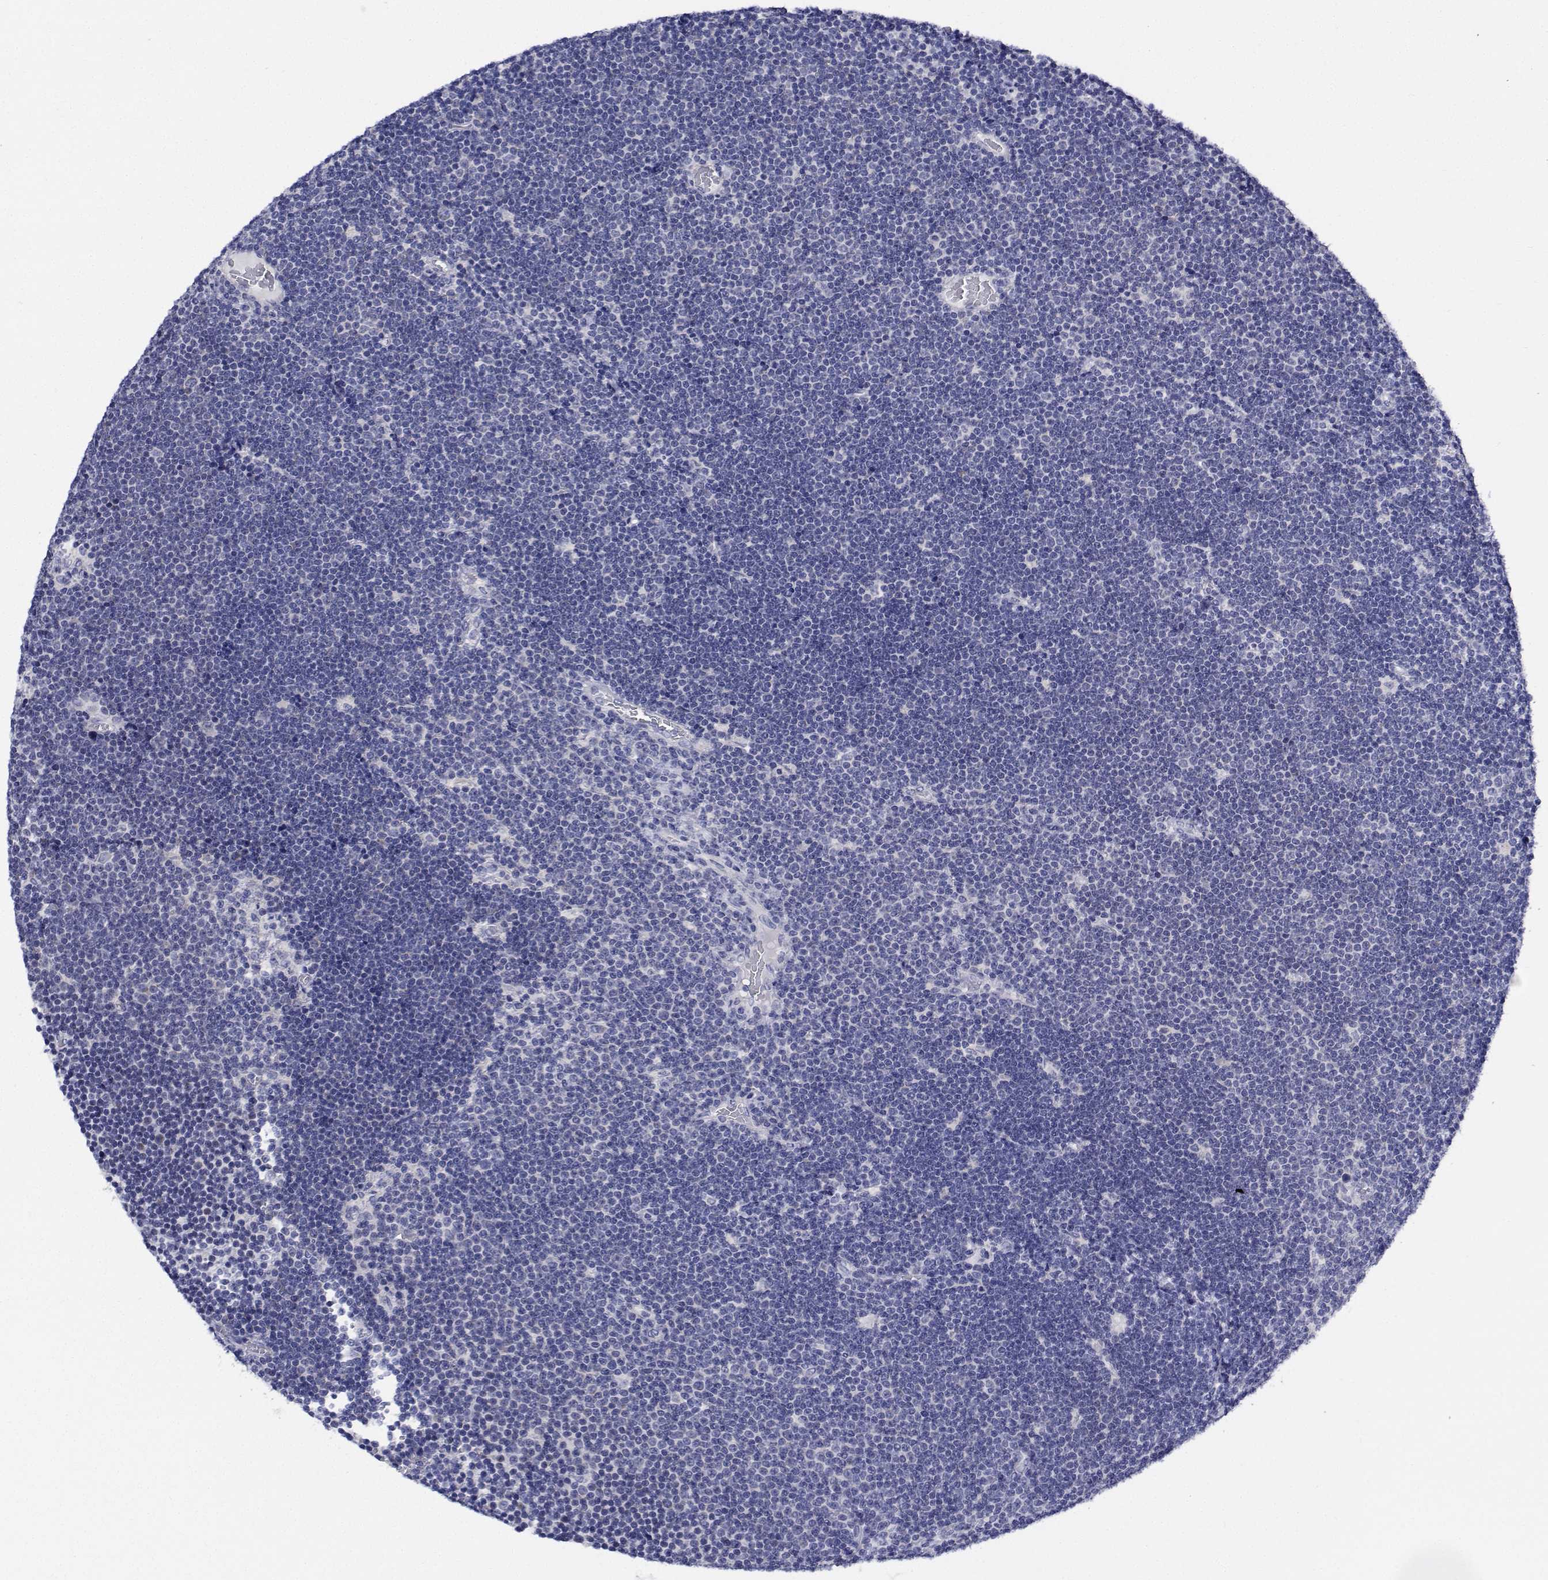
{"staining": {"intensity": "negative", "quantity": "none", "location": "none"}, "tissue": "lymphoma", "cell_type": "Tumor cells", "image_type": "cancer", "snomed": [{"axis": "morphology", "description": "Malignant lymphoma, non-Hodgkin's type, Low grade"}, {"axis": "topography", "description": "Brain"}], "caption": "The histopathology image reveals no significant staining in tumor cells of lymphoma.", "gene": "CDHR3", "patient": {"sex": "female", "age": 66}}